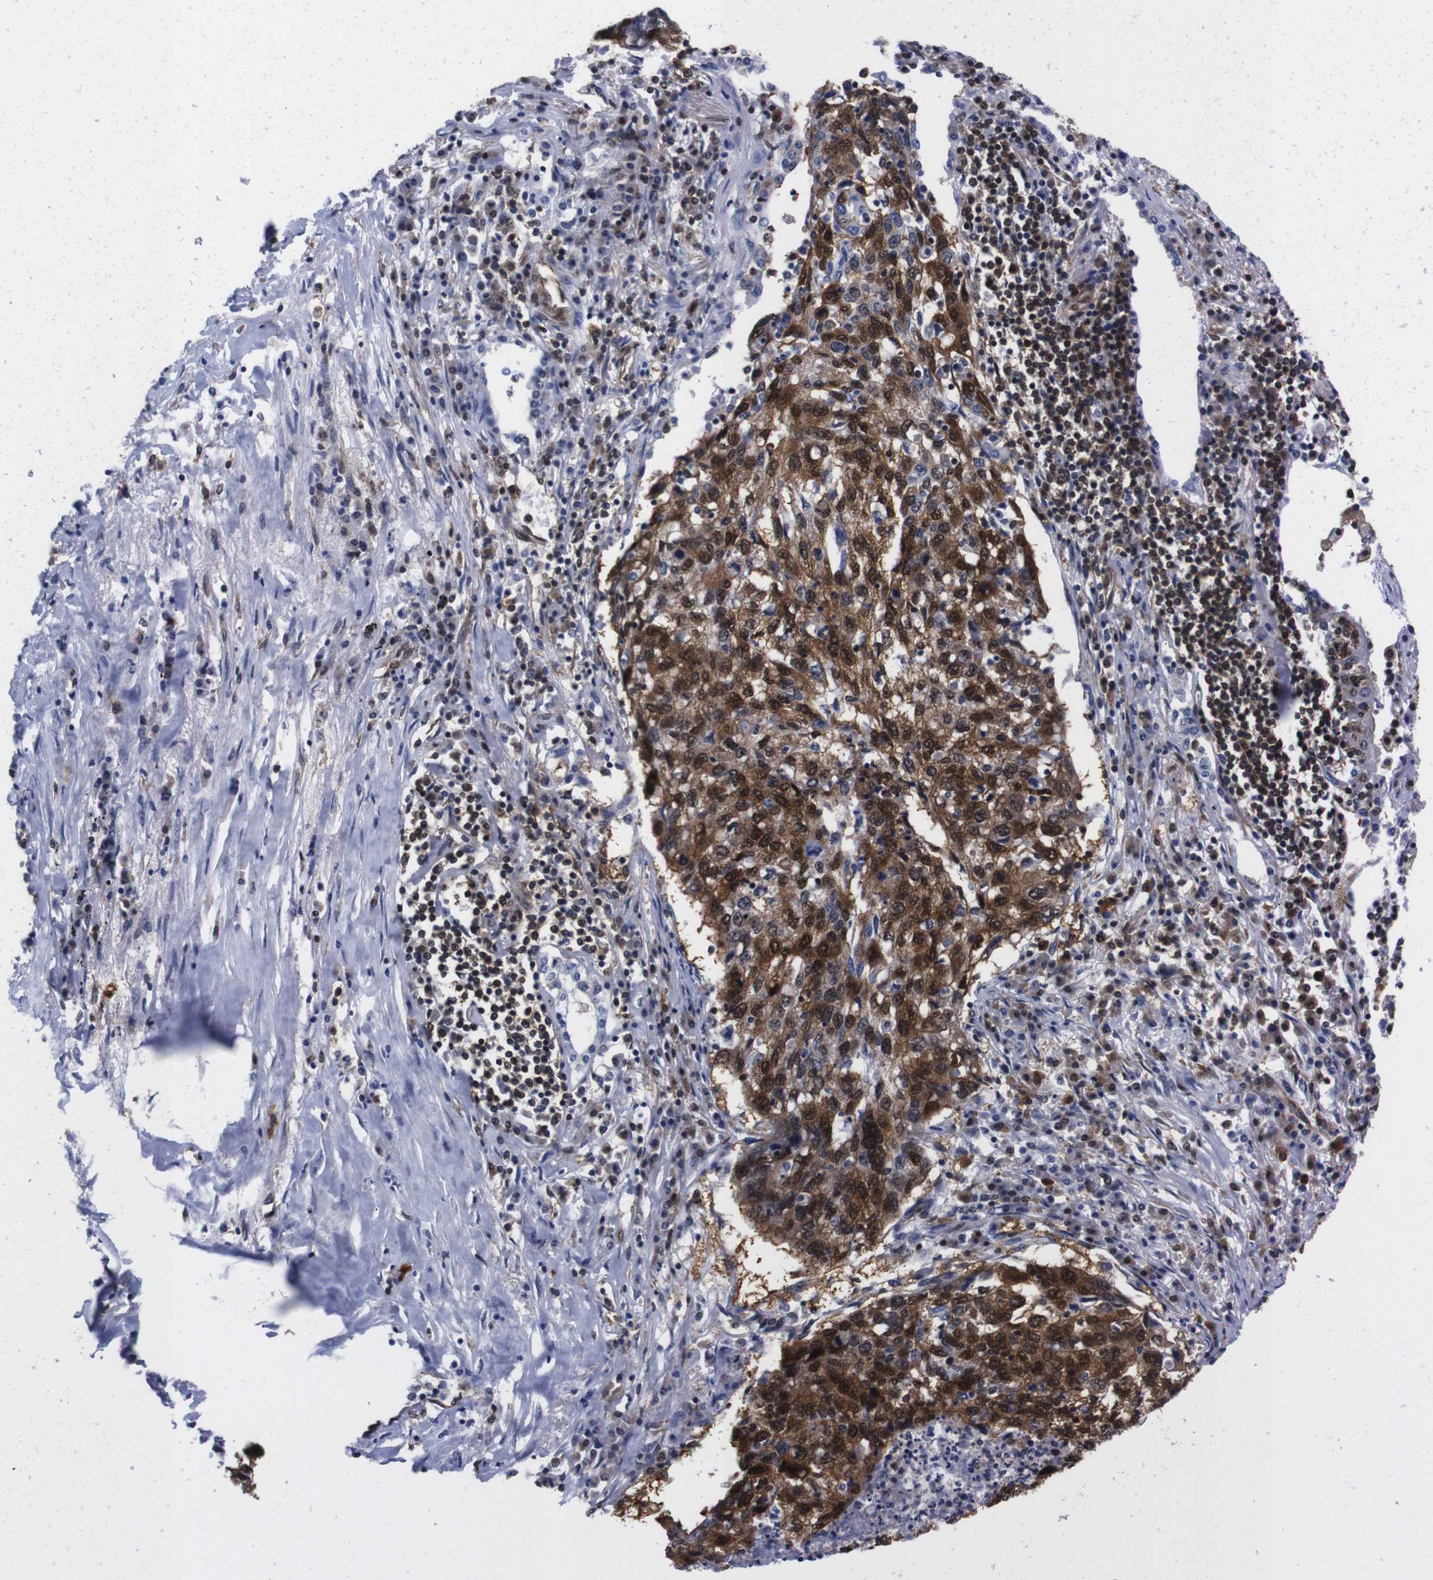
{"staining": {"intensity": "moderate", "quantity": ">75%", "location": "cytoplasmic/membranous,nuclear"}, "tissue": "lung cancer", "cell_type": "Tumor cells", "image_type": "cancer", "snomed": [{"axis": "morphology", "description": "Squamous cell carcinoma, NOS"}, {"axis": "topography", "description": "Lung"}], "caption": "This micrograph demonstrates immunohistochemistry (IHC) staining of human squamous cell carcinoma (lung), with medium moderate cytoplasmic/membranous and nuclear positivity in approximately >75% of tumor cells.", "gene": "UBQLN2", "patient": {"sex": "female", "age": 63}}